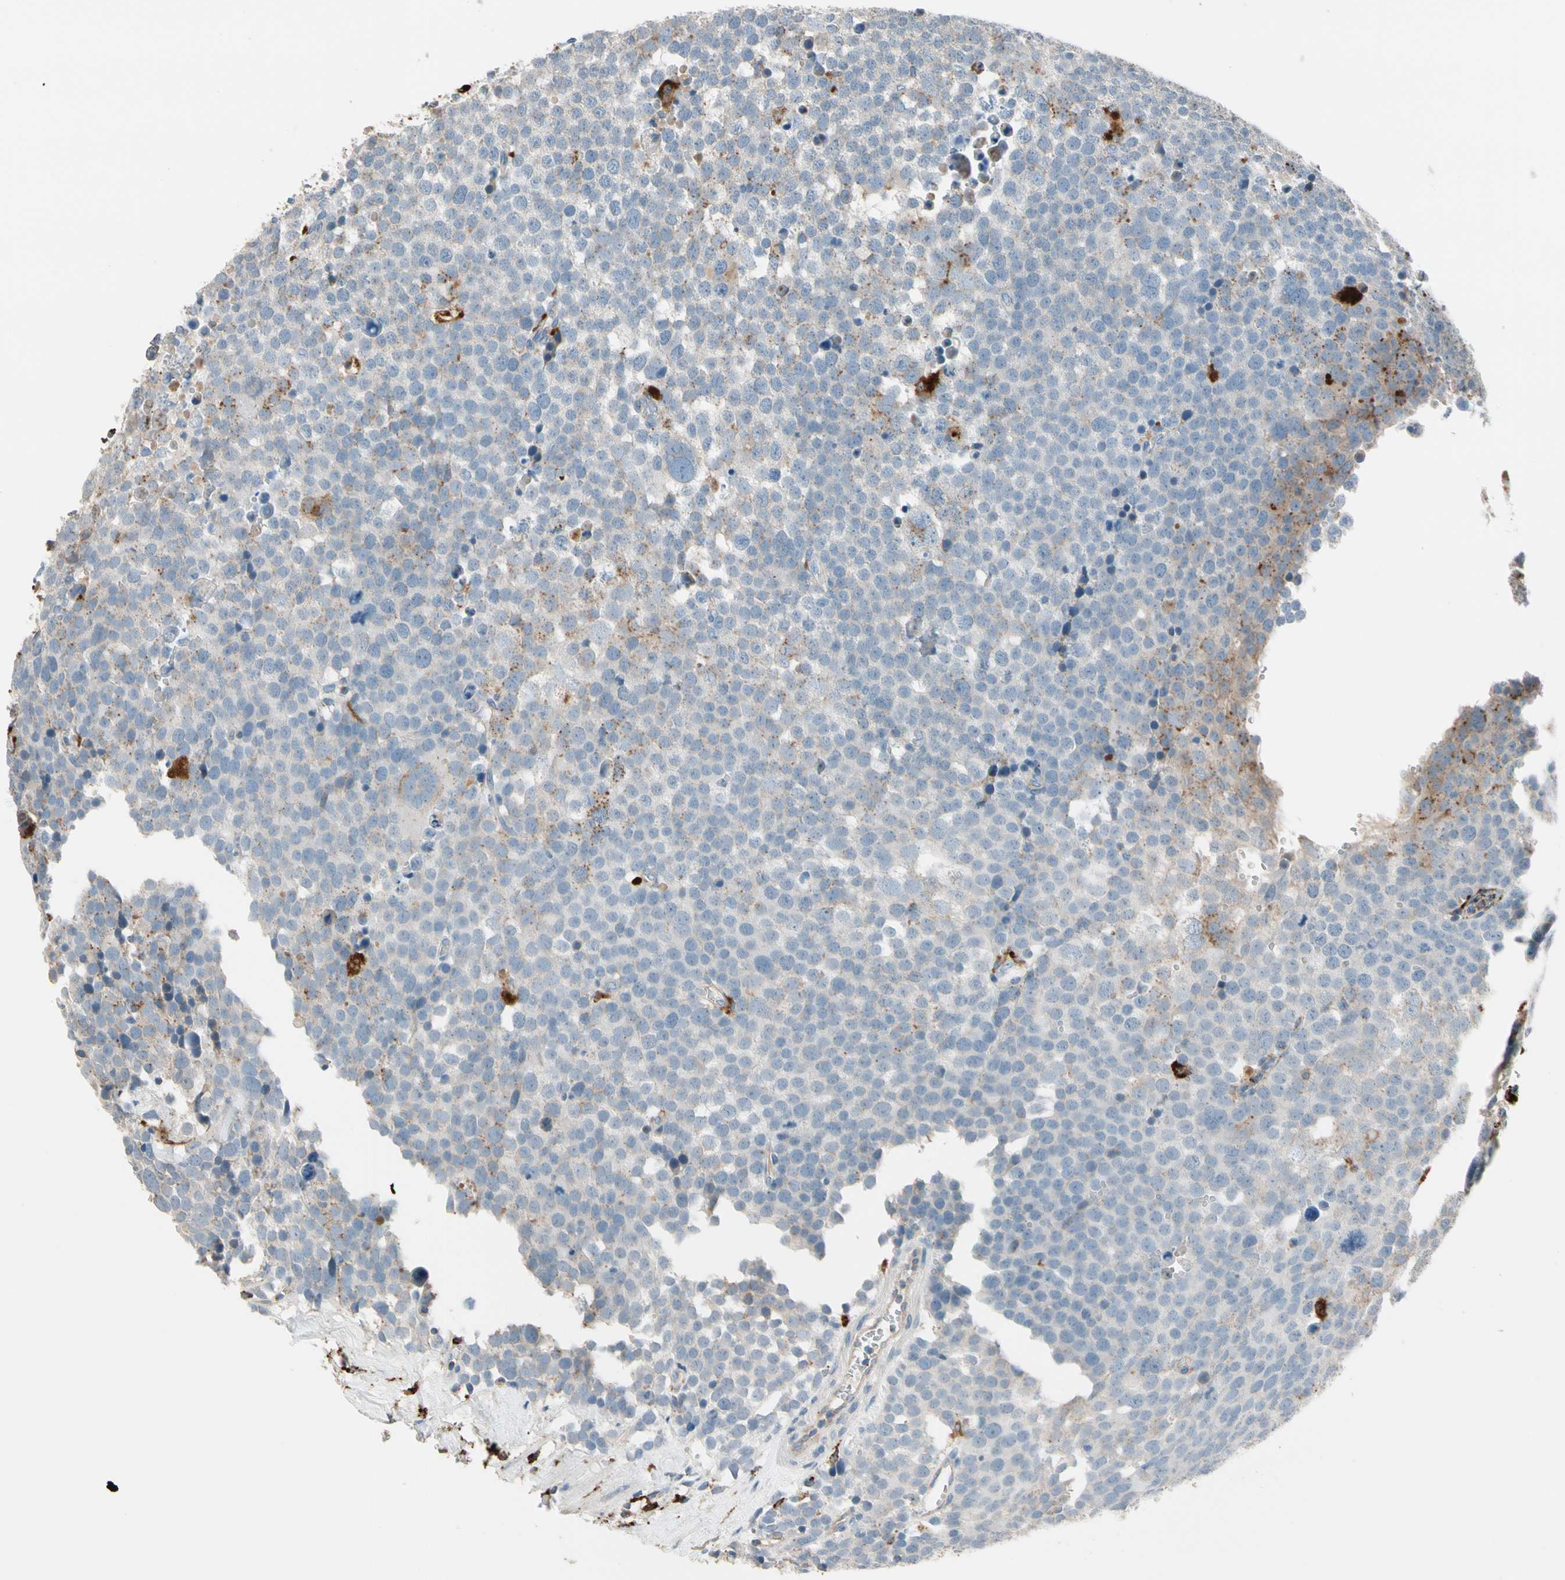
{"staining": {"intensity": "moderate", "quantity": "<25%", "location": "cytoplasmic/membranous"}, "tissue": "testis cancer", "cell_type": "Tumor cells", "image_type": "cancer", "snomed": [{"axis": "morphology", "description": "Seminoma, NOS"}, {"axis": "topography", "description": "Testis"}], "caption": "Human testis cancer stained with a protein marker exhibits moderate staining in tumor cells.", "gene": "GM2A", "patient": {"sex": "male", "age": 71}}